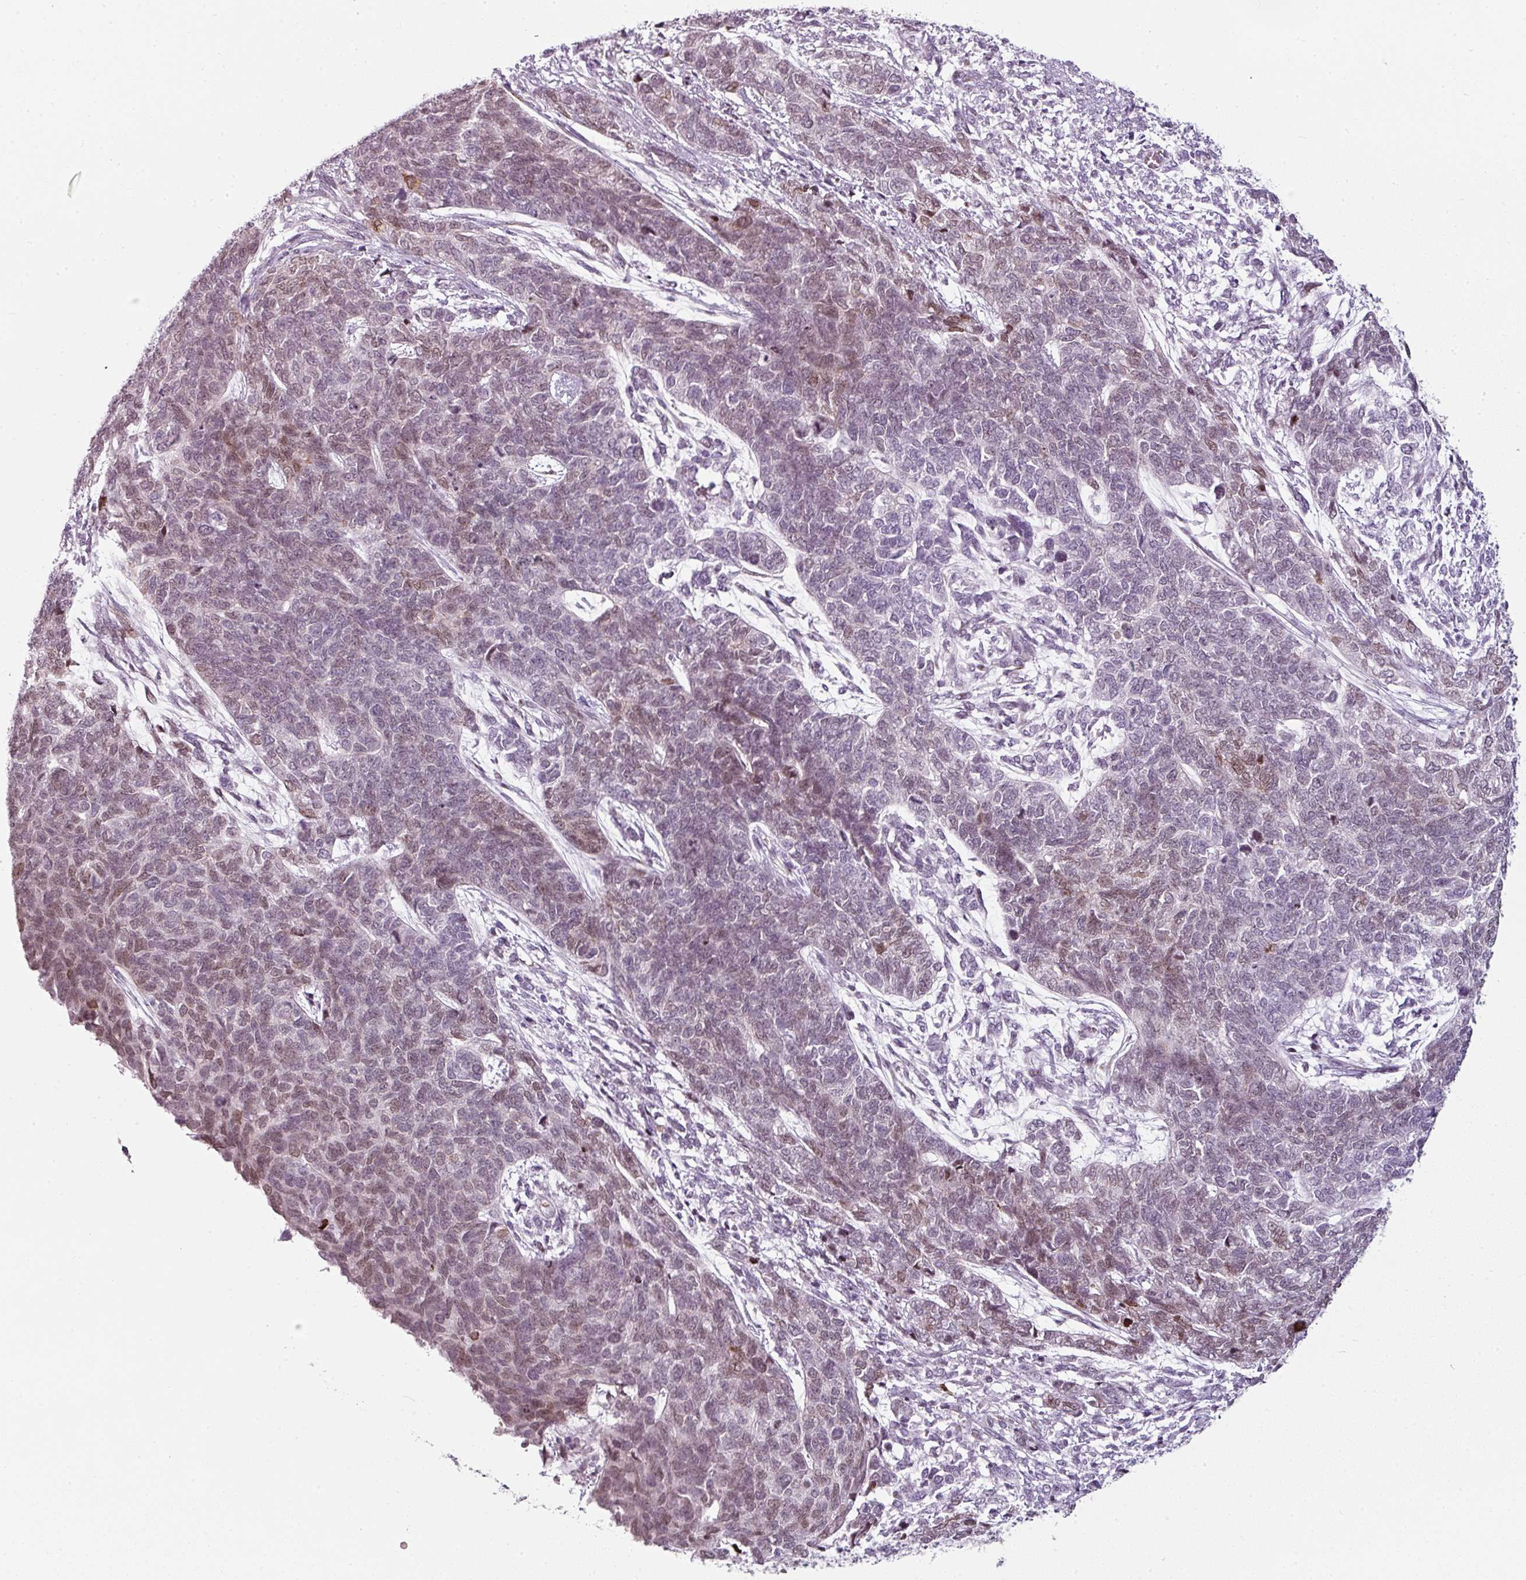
{"staining": {"intensity": "moderate", "quantity": "25%-75%", "location": "nuclear"}, "tissue": "cervical cancer", "cell_type": "Tumor cells", "image_type": "cancer", "snomed": [{"axis": "morphology", "description": "Squamous cell carcinoma, NOS"}, {"axis": "topography", "description": "Cervix"}], "caption": "Protein expression analysis of cervical squamous cell carcinoma reveals moderate nuclear expression in approximately 25%-75% of tumor cells.", "gene": "SYT8", "patient": {"sex": "female", "age": 63}}